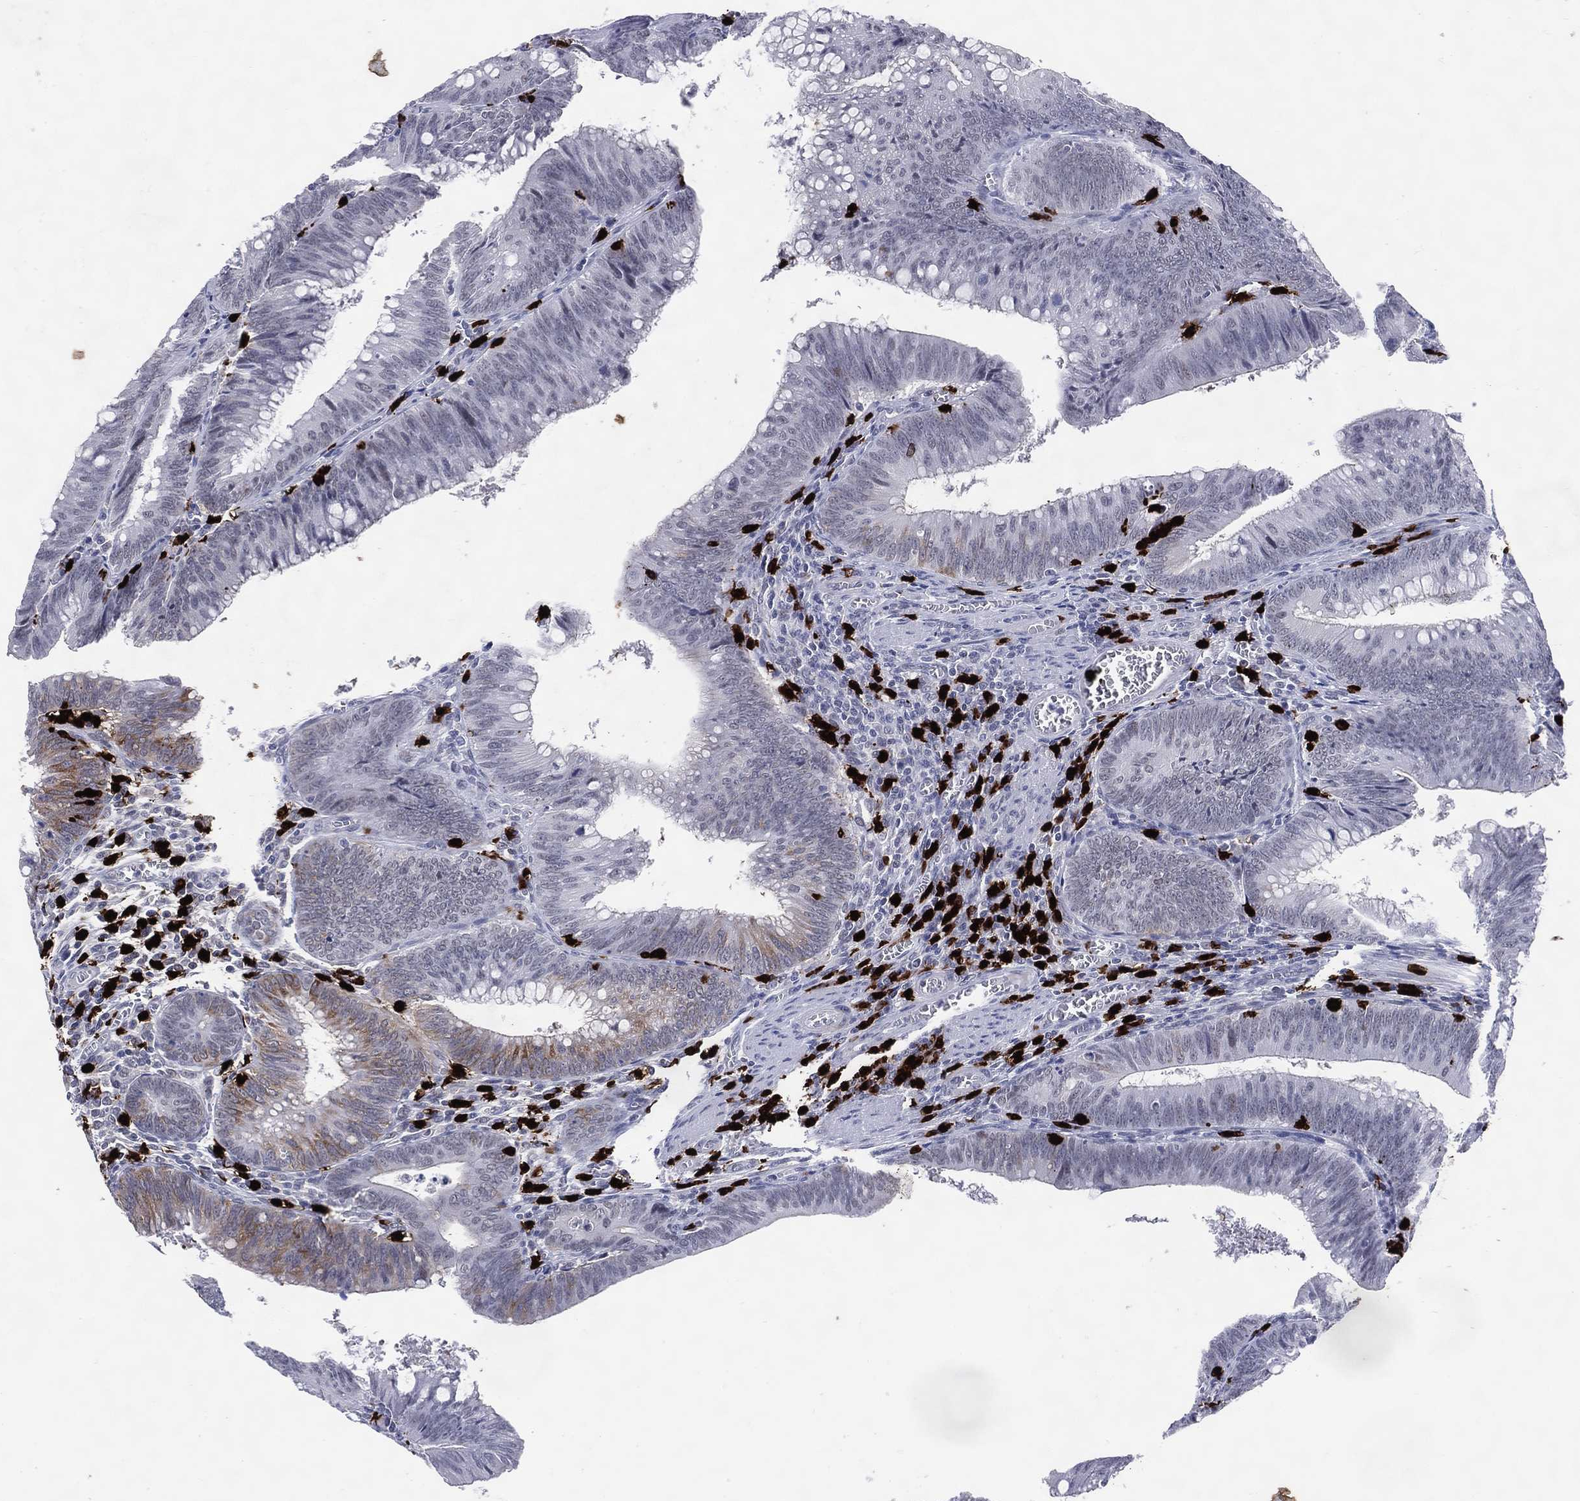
{"staining": {"intensity": "moderate", "quantity": "<25%", "location": "cytoplasmic/membranous"}, "tissue": "colorectal cancer", "cell_type": "Tumor cells", "image_type": "cancer", "snomed": [{"axis": "morphology", "description": "Adenocarcinoma, NOS"}, {"axis": "topography", "description": "Rectum"}], "caption": "Immunohistochemical staining of human colorectal cancer (adenocarcinoma) demonstrates moderate cytoplasmic/membranous protein staining in approximately <25% of tumor cells.", "gene": "CFAP58", "patient": {"sex": "female", "age": 72}}